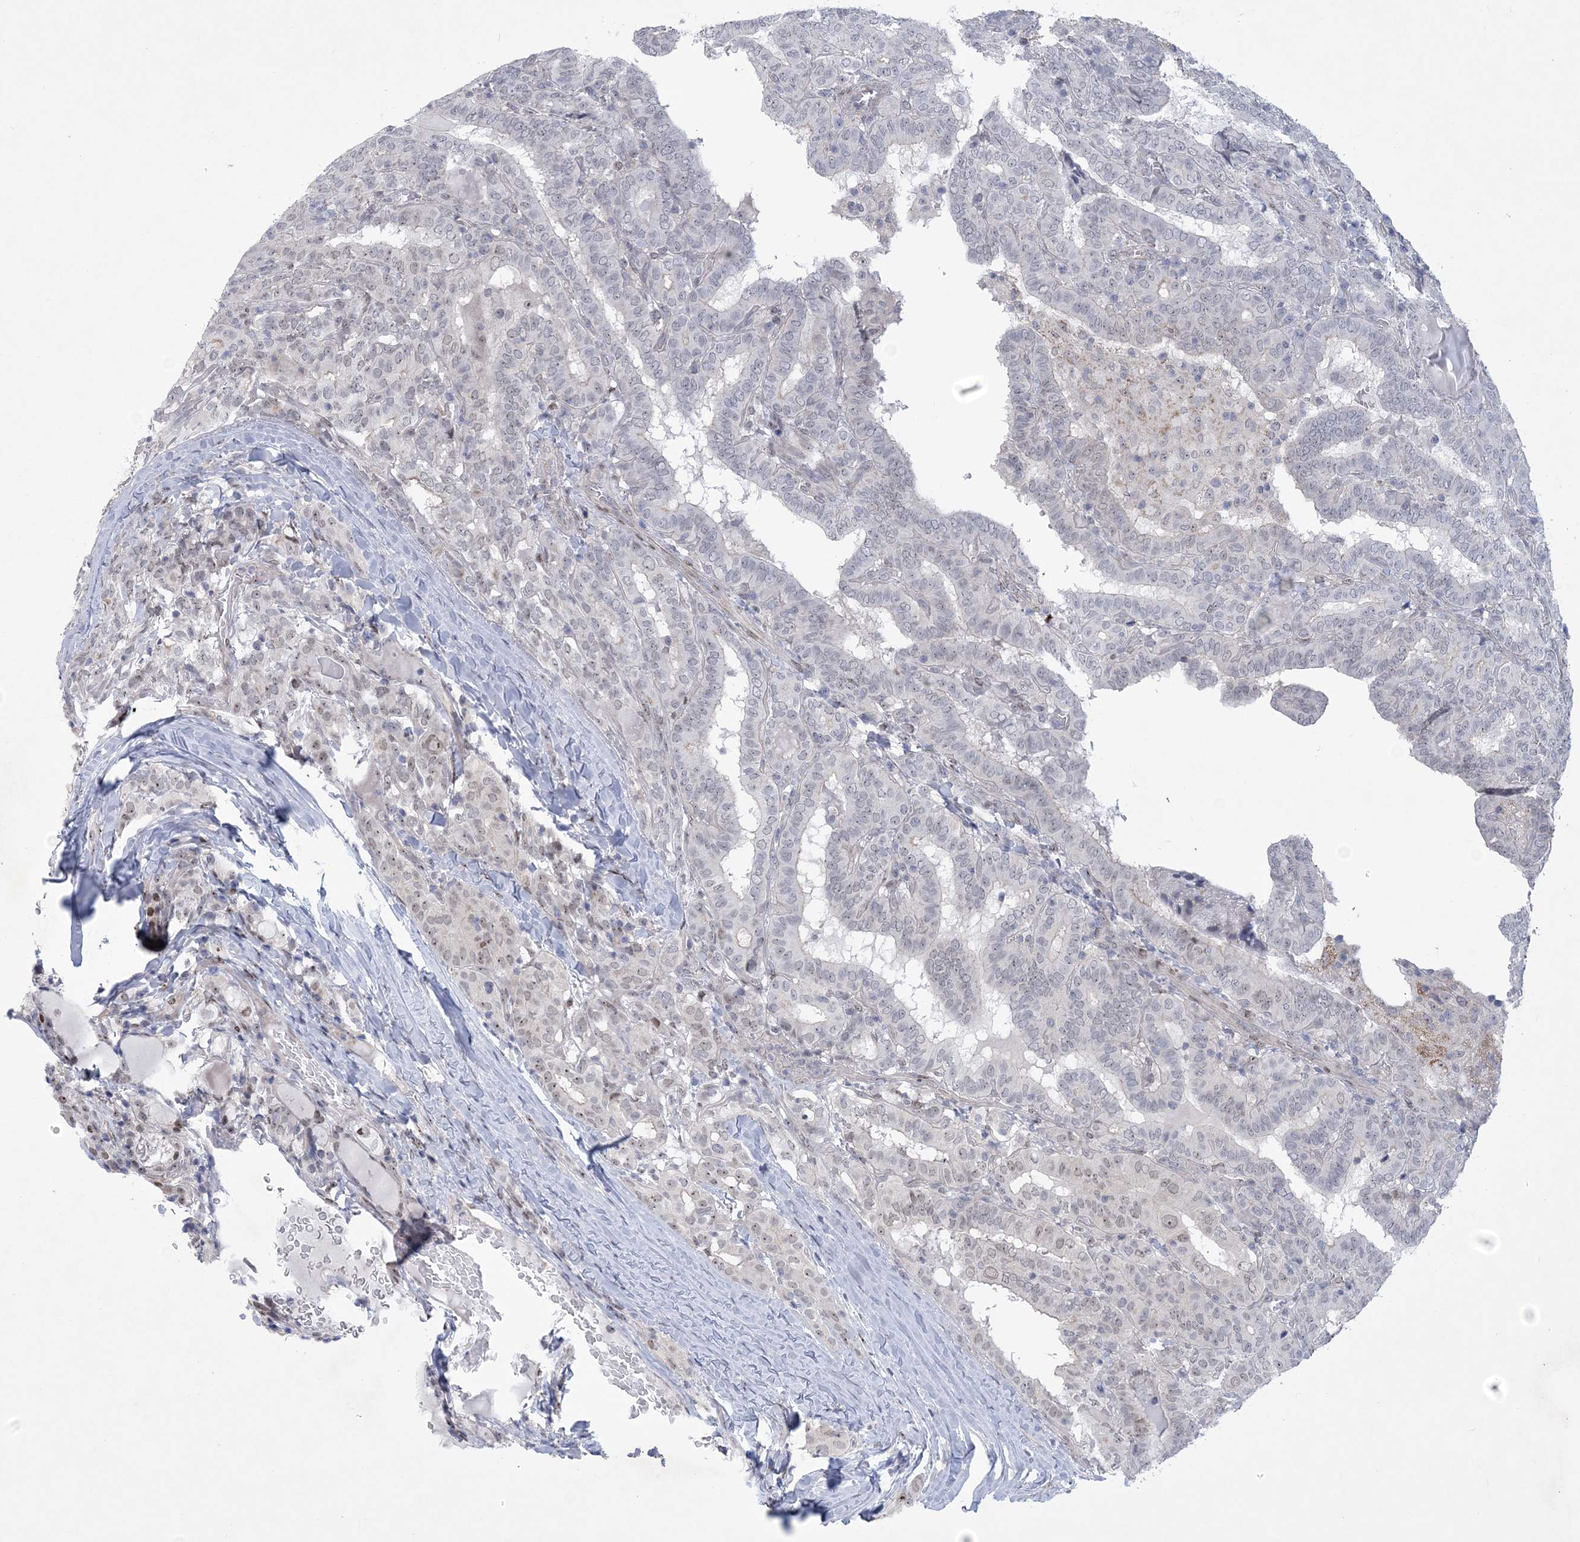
{"staining": {"intensity": "weak", "quantity": "<25%", "location": "nuclear"}, "tissue": "thyroid cancer", "cell_type": "Tumor cells", "image_type": "cancer", "snomed": [{"axis": "morphology", "description": "Papillary adenocarcinoma, NOS"}, {"axis": "topography", "description": "Thyroid gland"}], "caption": "Tumor cells show no significant protein staining in thyroid cancer.", "gene": "HOMEZ", "patient": {"sex": "female", "age": 72}}